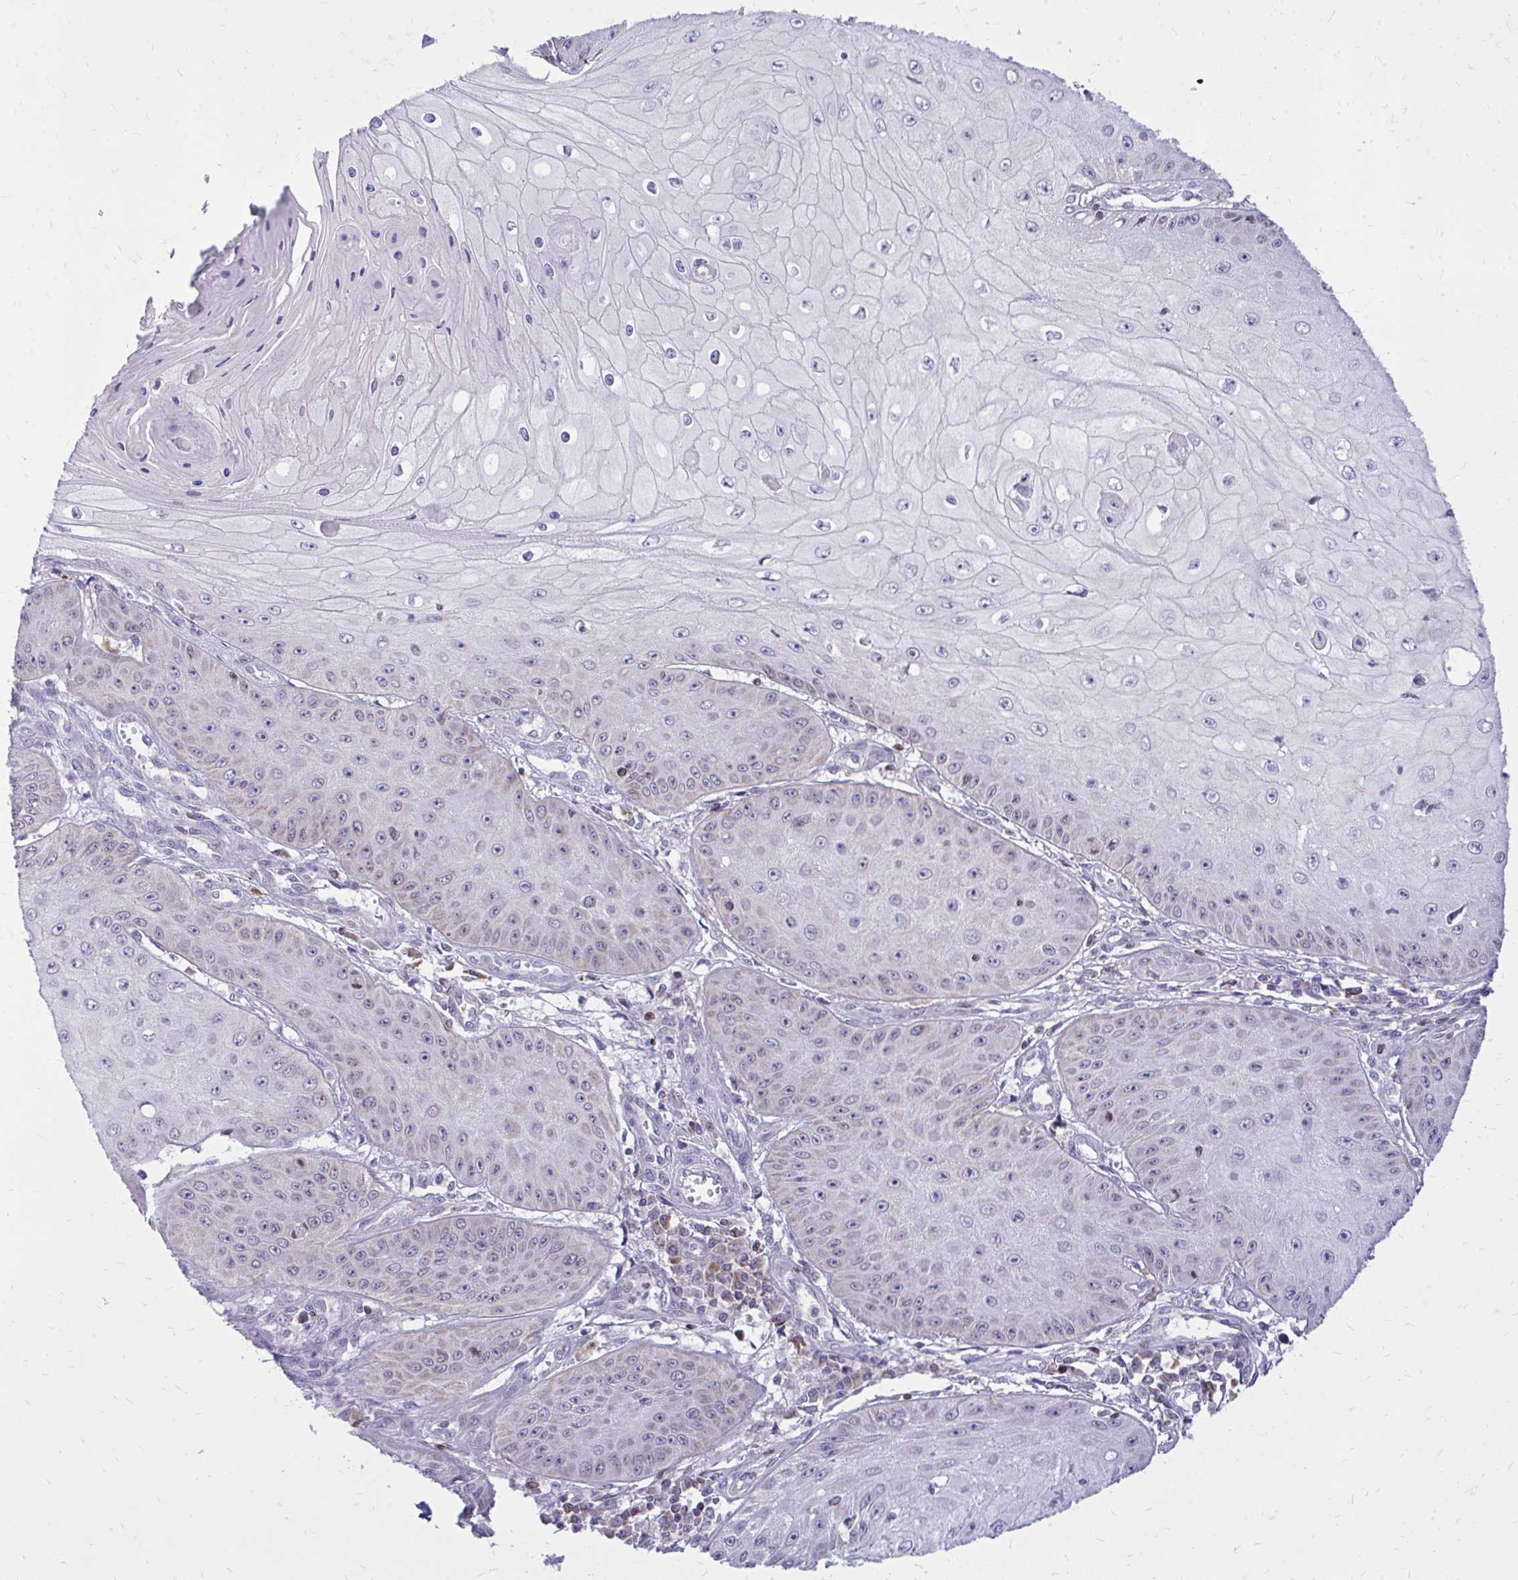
{"staining": {"intensity": "negative", "quantity": "none", "location": "none"}, "tissue": "skin cancer", "cell_type": "Tumor cells", "image_type": "cancer", "snomed": [{"axis": "morphology", "description": "Squamous cell carcinoma, NOS"}, {"axis": "topography", "description": "Skin"}], "caption": "Immunohistochemistry (IHC) of skin cancer (squamous cell carcinoma) demonstrates no positivity in tumor cells.", "gene": "RPS6KA2", "patient": {"sex": "male", "age": 70}}